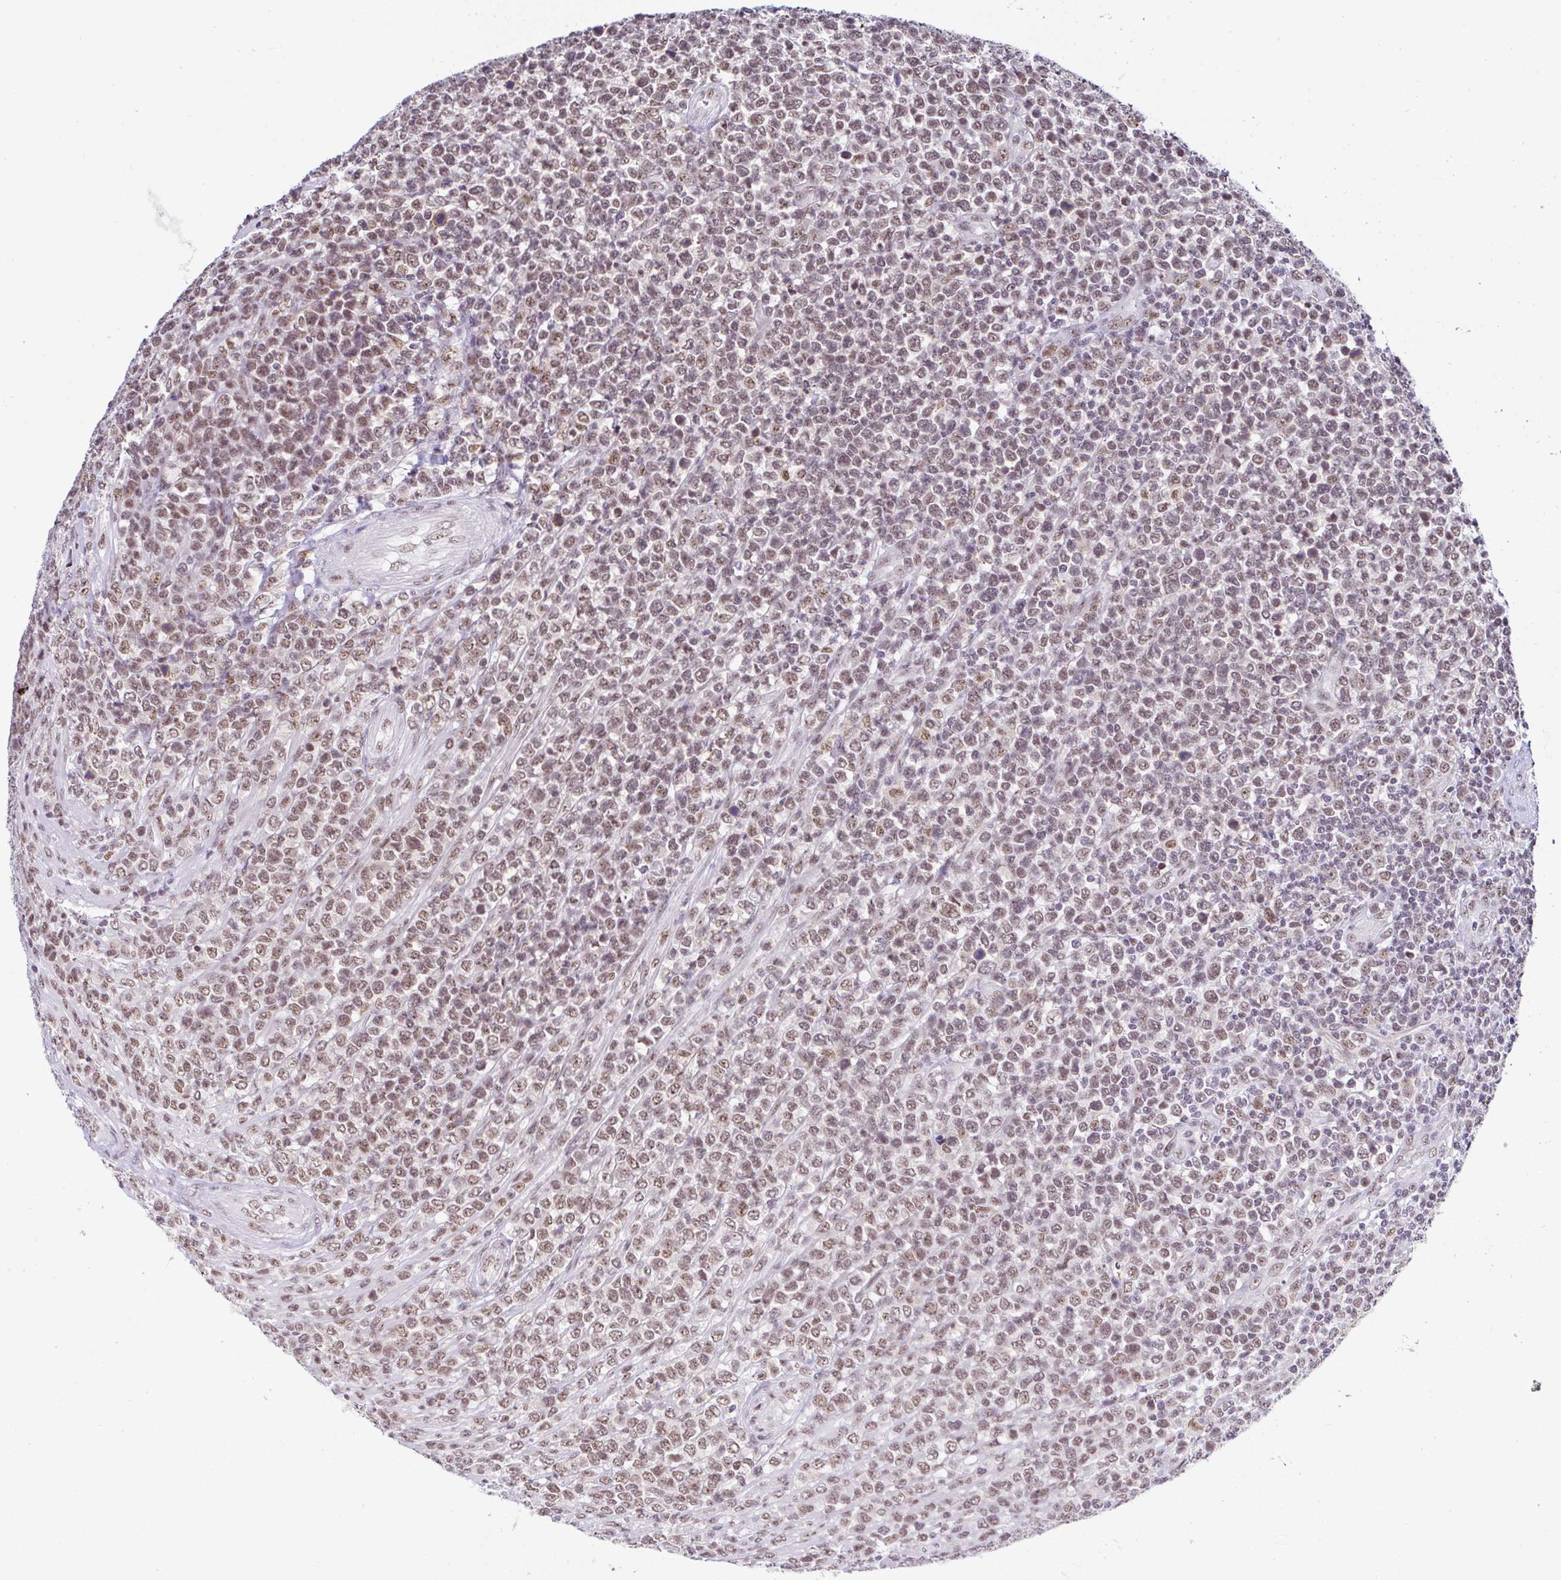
{"staining": {"intensity": "moderate", "quantity": "25%-75%", "location": "nuclear"}, "tissue": "lymphoma", "cell_type": "Tumor cells", "image_type": "cancer", "snomed": [{"axis": "morphology", "description": "Malignant lymphoma, non-Hodgkin's type, High grade"}, {"axis": "topography", "description": "Soft tissue"}], "caption": "Immunohistochemistry (IHC) of lymphoma displays medium levels of moderate nuclear positivity in approximately 25%-75% of tumor cells.", "gene": "PTPN2", "patient": {"sex": "female", "age": 56}}